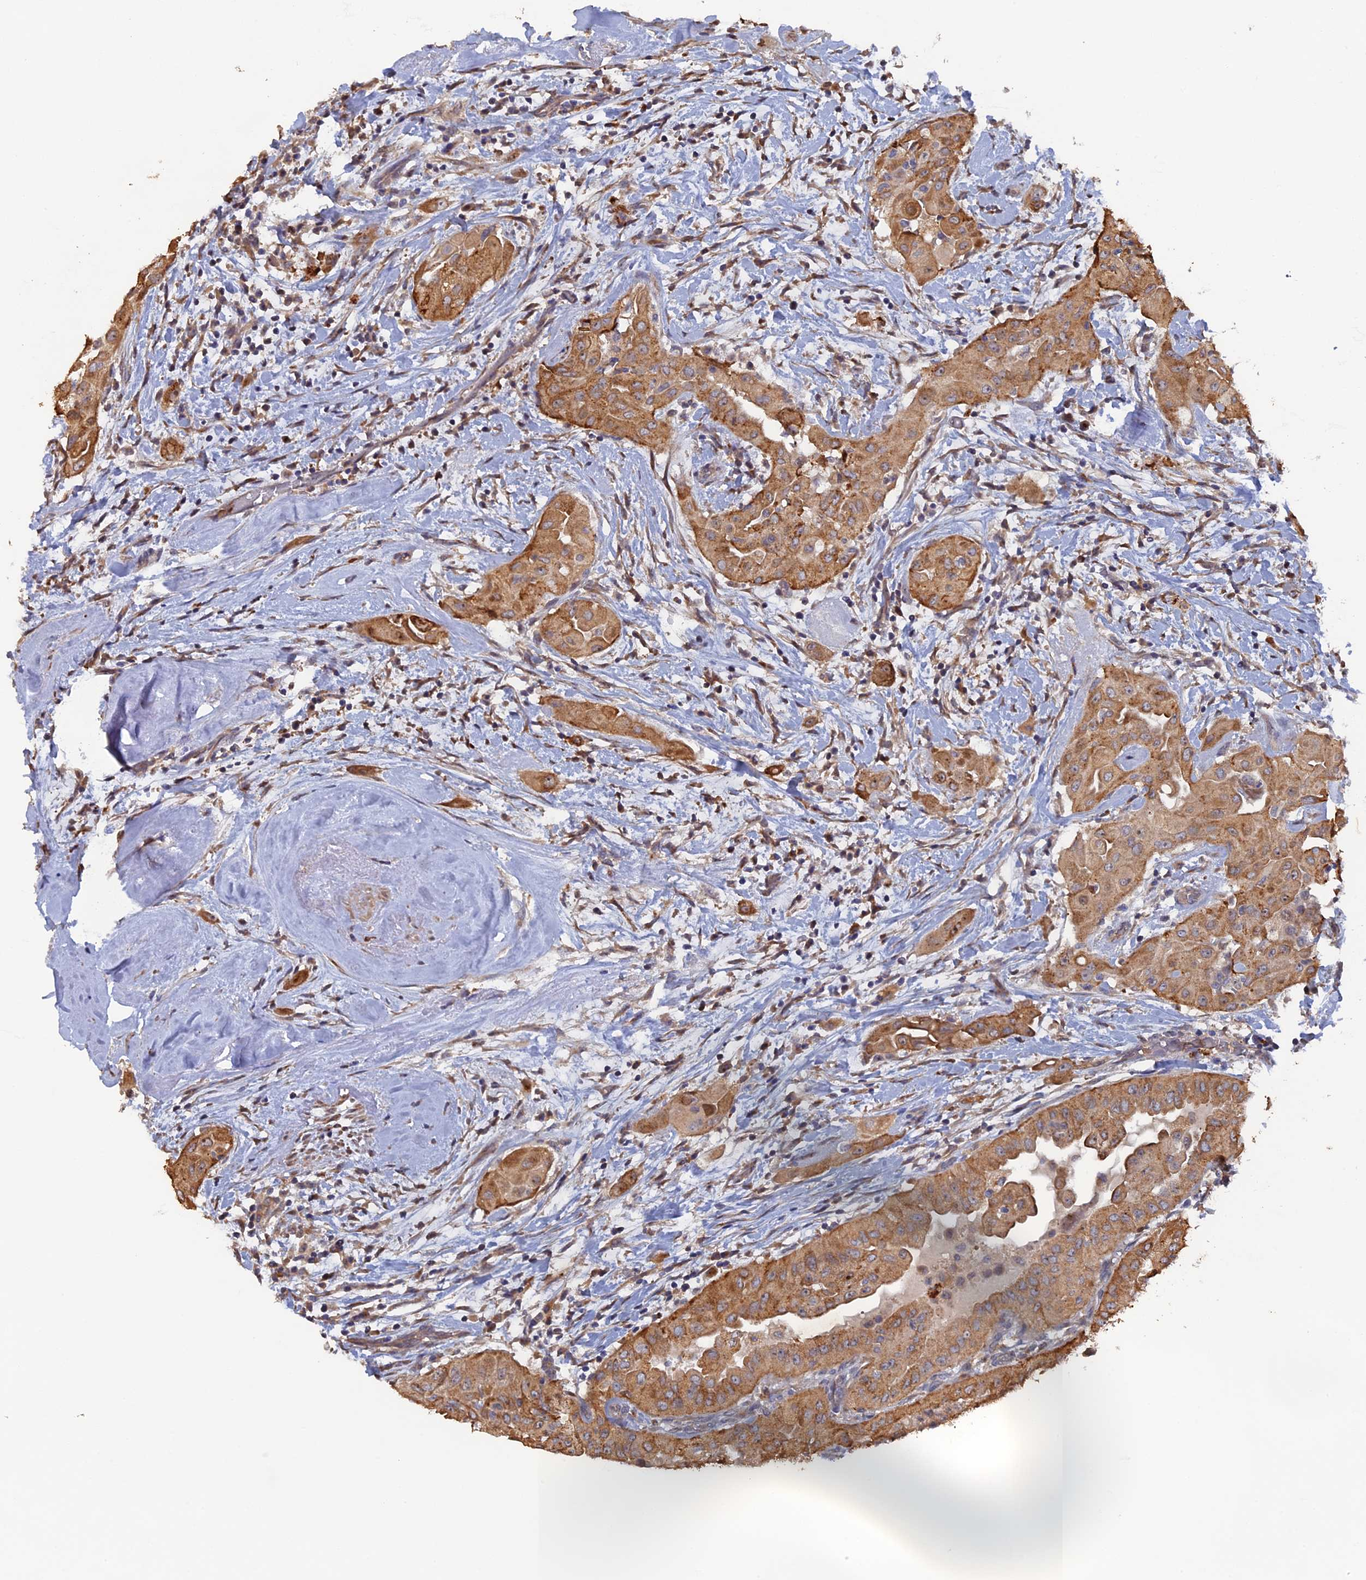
{"staining": {"intensity": "moderate", "quantity": ">75%", "location": "cytoplasmic/membranous"}, "tissue": "thyroid cancer", "cell_type": "Tumor cells", "image_type": "cancer", "snomed": [{"axis": "morphology", "description": "Papillary adenocarcinoma, NOS"}, {"axis": "topography", "description": "Thyroid gland"}], "caption": "Immunohistochemistry staining of thyroid cancer, which shows medium levels of moderate cytoplasmic/membranous positivity in about >75% of tumor cells indicating moderate cytoplasmic/membranous protein positivity. The staining was performed using DAB (brown) for protein detection and nuclei were counterstained in hematoxylin (blue).", "gene": "VPS37C", "patient": {"sex": "female", "age": 59}}